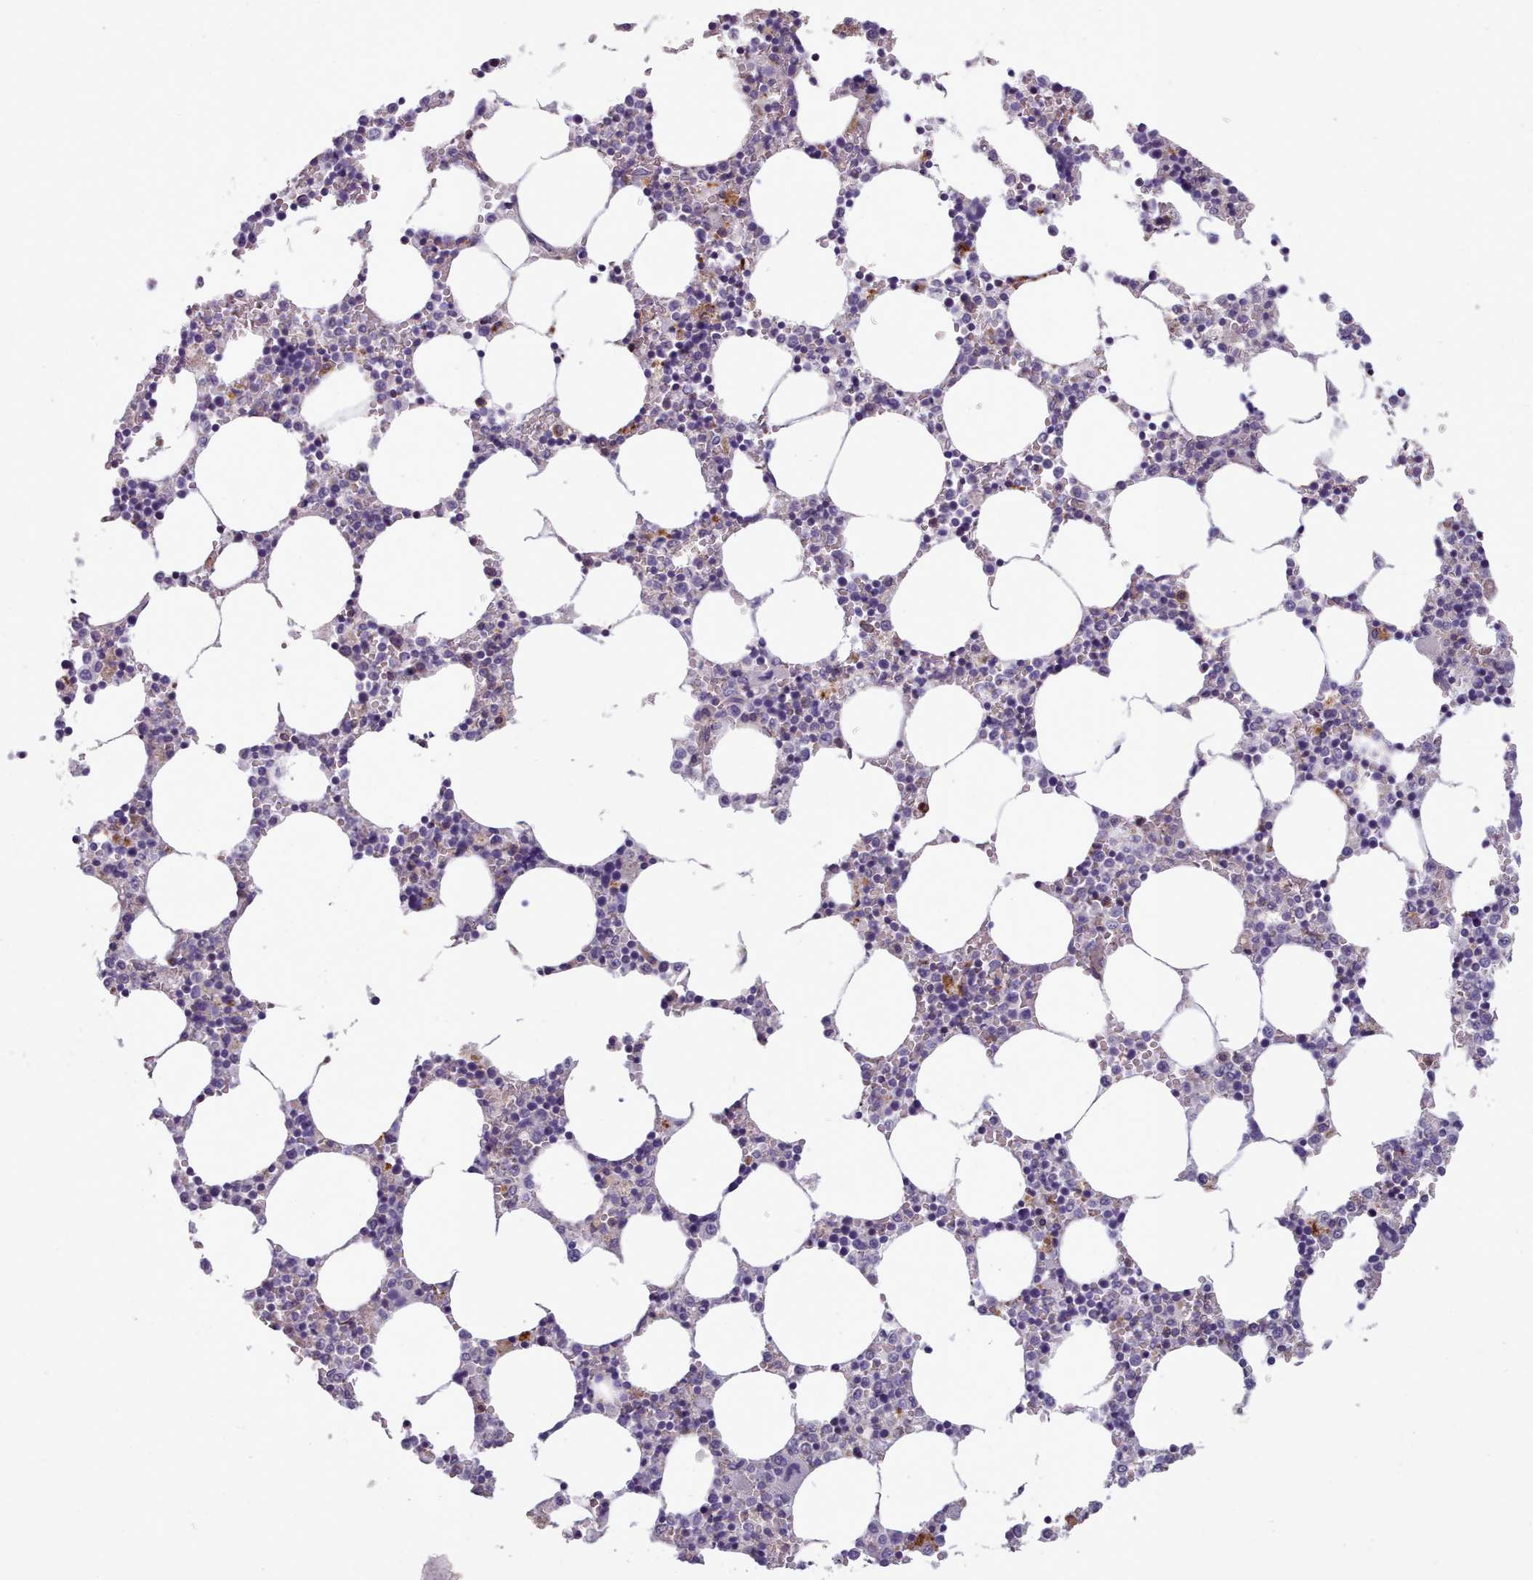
{"staining": {"intensity": "moderate", "quantity": "<25%", "location": "cytoplasmic/membranous"}, "tissue": "bone marrow", "cell_type": "Hematopoietic cells", "image_type": "normal", "snomed": [{"axis": "morphology", "description": "Normal tissue, NOS"}, {"axis": "topography", "description": "Bone marrow"}], "caption": "Hematopoietic cells show moderate cytoplasmic/membranous positivity in approximately <25% of cells in benign bone marrow. (DAB = brown stain, brightfield microscopy at high magnification).", "gene": "FKBP10", "patient": {"sex": "female", "age": 64}}